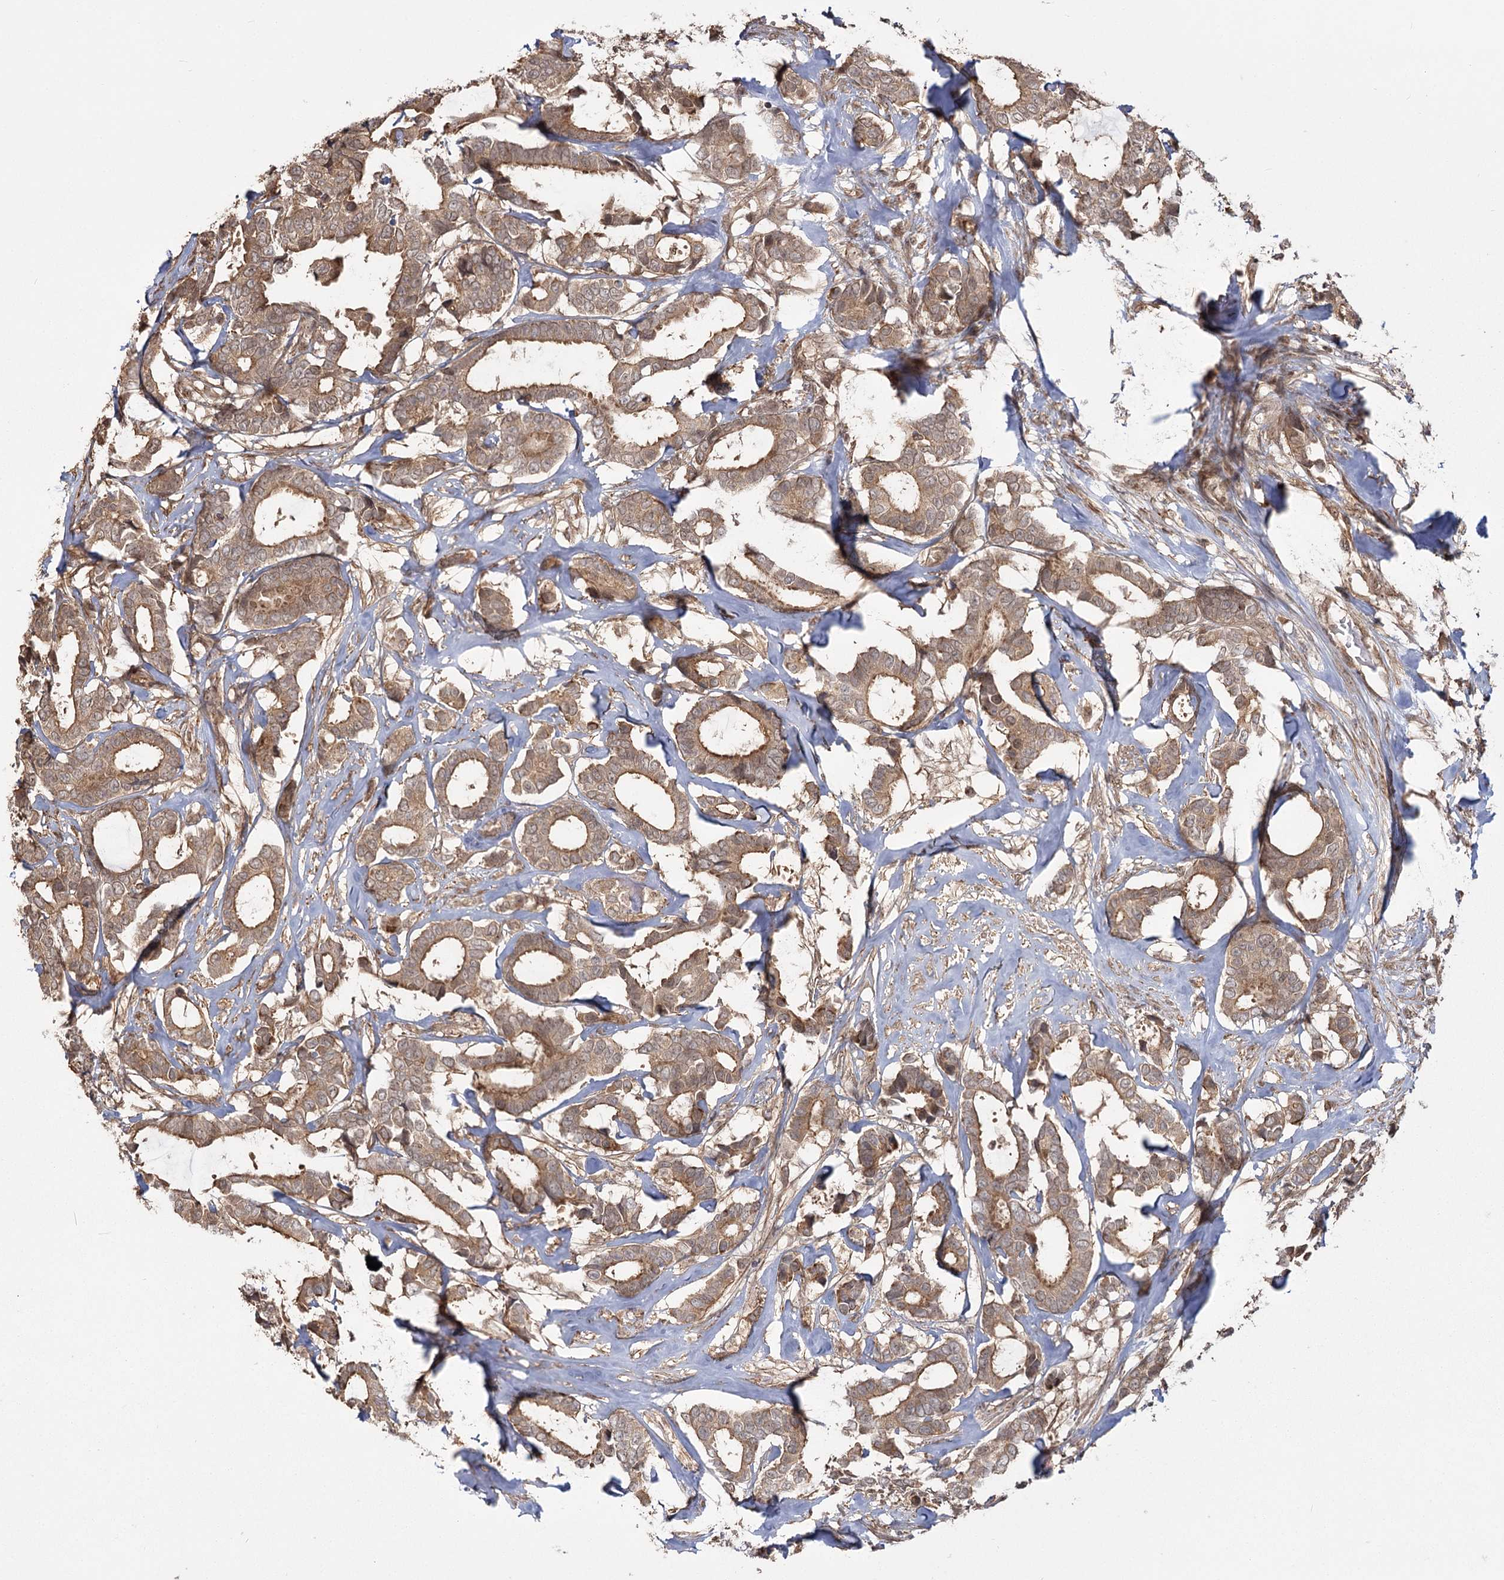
{"staining": {"intensity": "moderate", "quantity": ">75%", "location": "cytoplasmic/membranous"}, "tissue": "breast cancer", "cell_type": "Tumor cells", "image_type": "cancer", "snomed": [{"axis": "morphology", "description": "Duct carcinoma"}, {"axis": "topography", "description": "Breast"}], "caption": "Immunohistochemical staining of human breast cancer (invasive ductal carcinoma) demonstrates medium levels of moderate cytoplasmic/membranous protein positivity in approximately >75% of tumor cells. (DAB = brown stain, brightfield microscopy at high magnification).", "gene": "R3HDM2", "patient": {"sex": "female", "age": 87}}